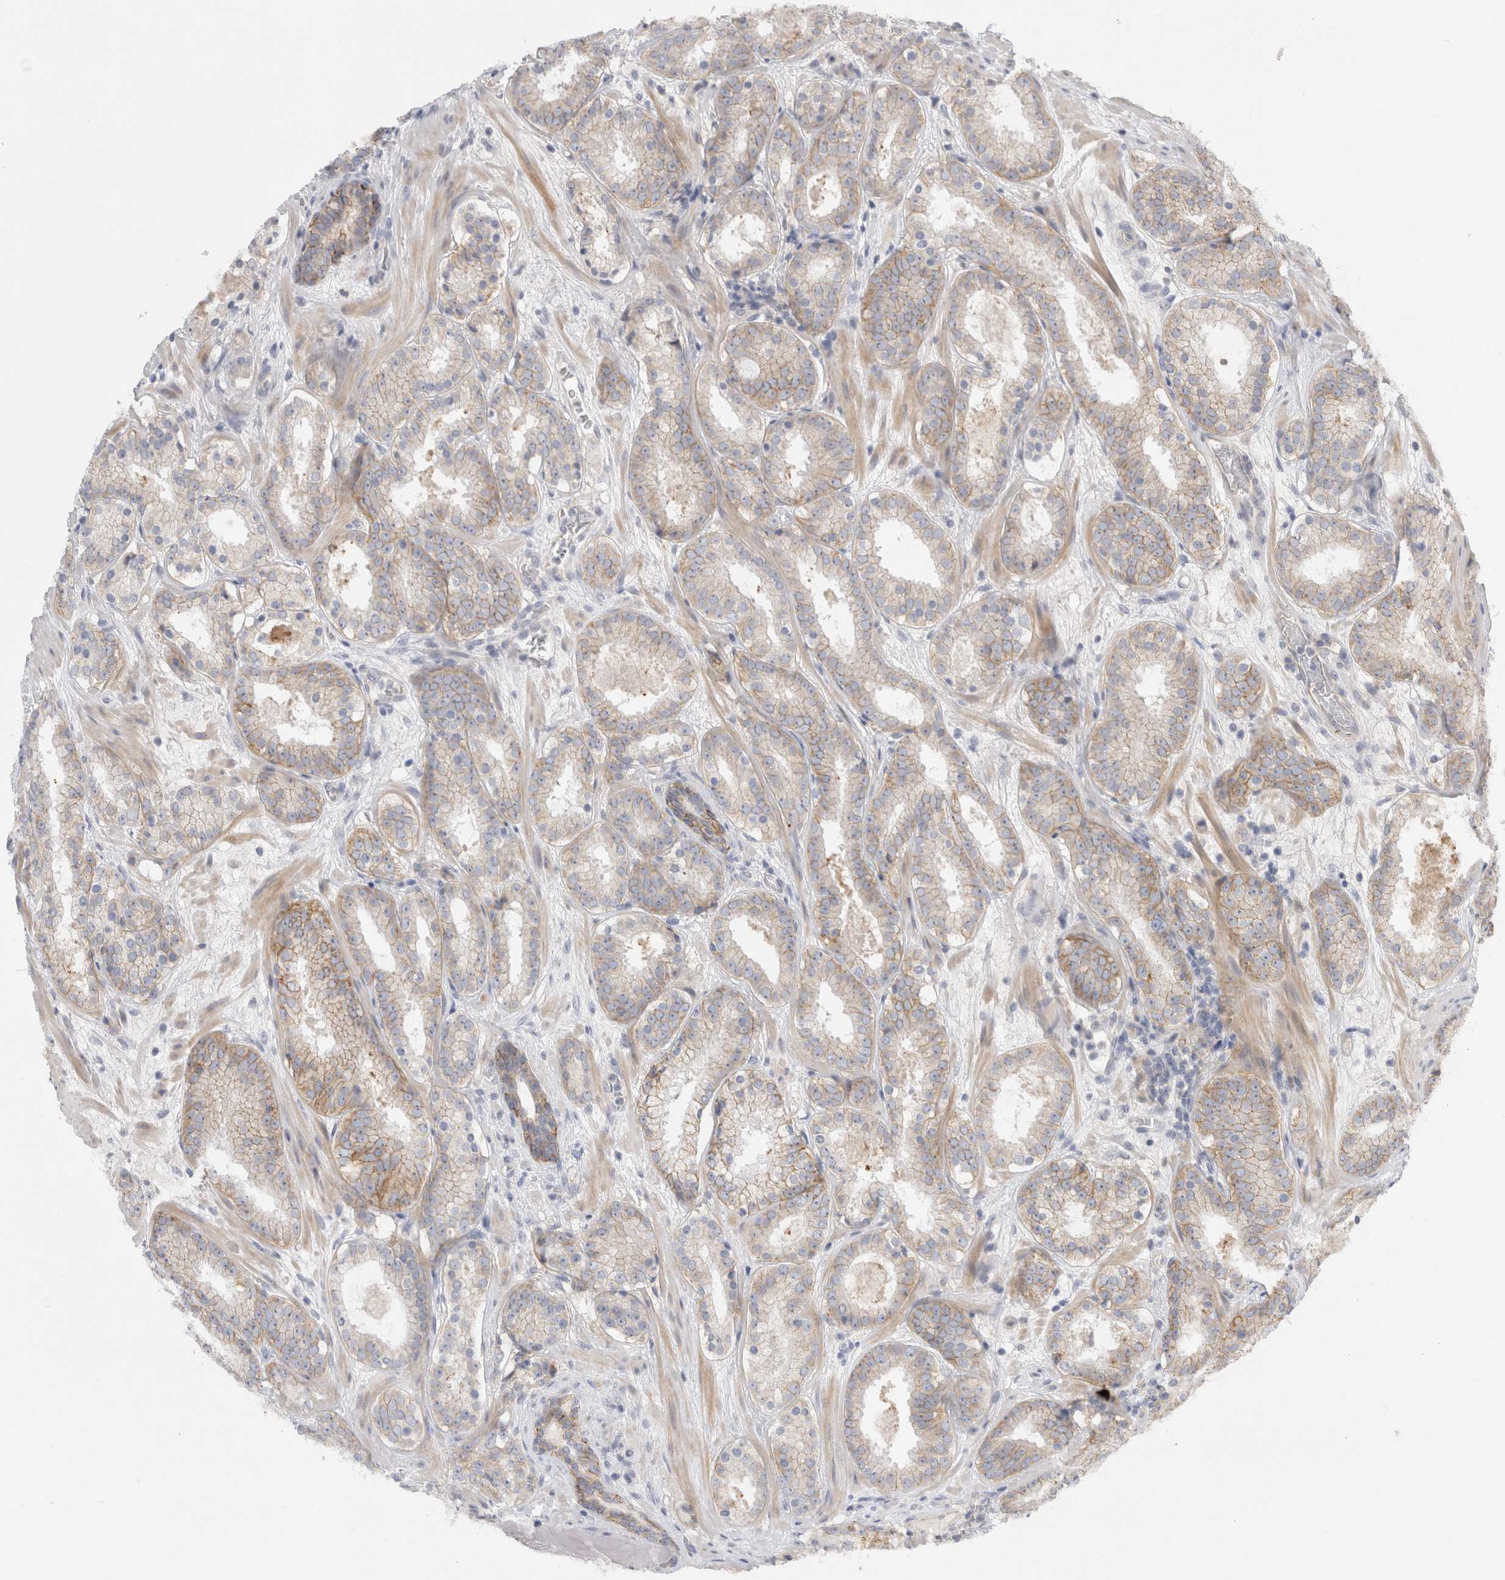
{"staining": {"intensity": "weak", "quantity": "25%-75%", "location": "cytoplasmic/membranous"}, "tissue": "prostate cancer", "cell_type": "Tumor cells", "image_type": "cancer", "snomed": [{"axis": "morphology", "description": "Adenocarcinoma, Low grade"}, {"axis": "topography", "description": "Prostate"}], "caption": "Protein expression analysis of prostate cancer (low-grade adenocarcinoma) shows weak cytoplasmic/membranous staining in approximately 25%-75% of tumor cells. The protein is stained brown, and the nuclei are stained in blue (DAB IHC with brightfield microscopy, high magnification).", "gene": "VANGL1", "patient": {"sex": "male", "age": 69}}